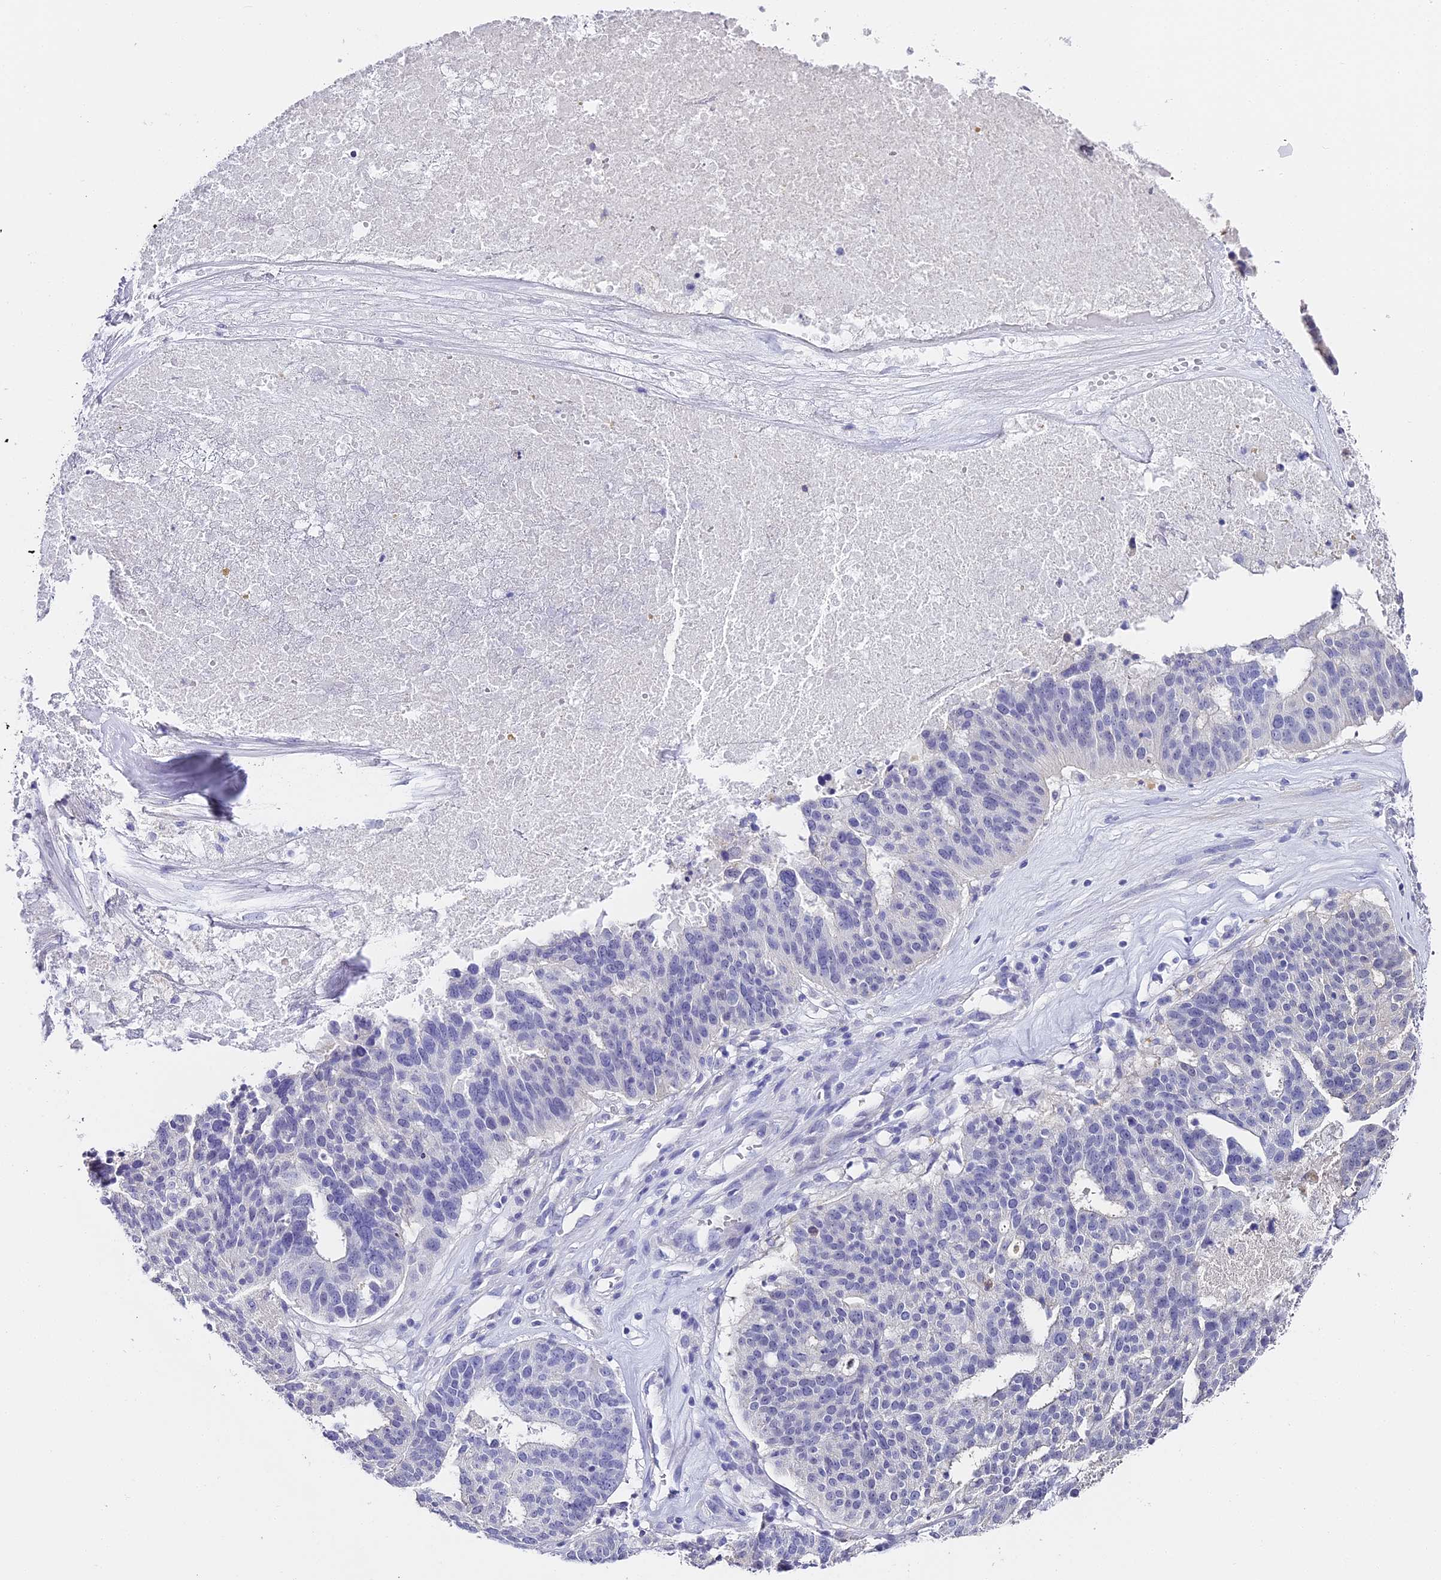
{"staining": {"intensity": "negative", "quantity": "none", "location": "none"}, "tissue": "ovarian cancer", "cell_type": "Tumor cells", "image_type": "cancer", "snomed": [{"axis": "morphology", "description": "Cystadenocarcinoma, serous, NOS"}, {"axis": "topography", "description": "Ovary"}], "caption": "Immunohistochemistry of serous cystadenocarcinoma (ovarian) shows no expression in tumor cells.", "gene": "ABHD14A-ACY1", "patient": {"sex": "female", "age": 59}}